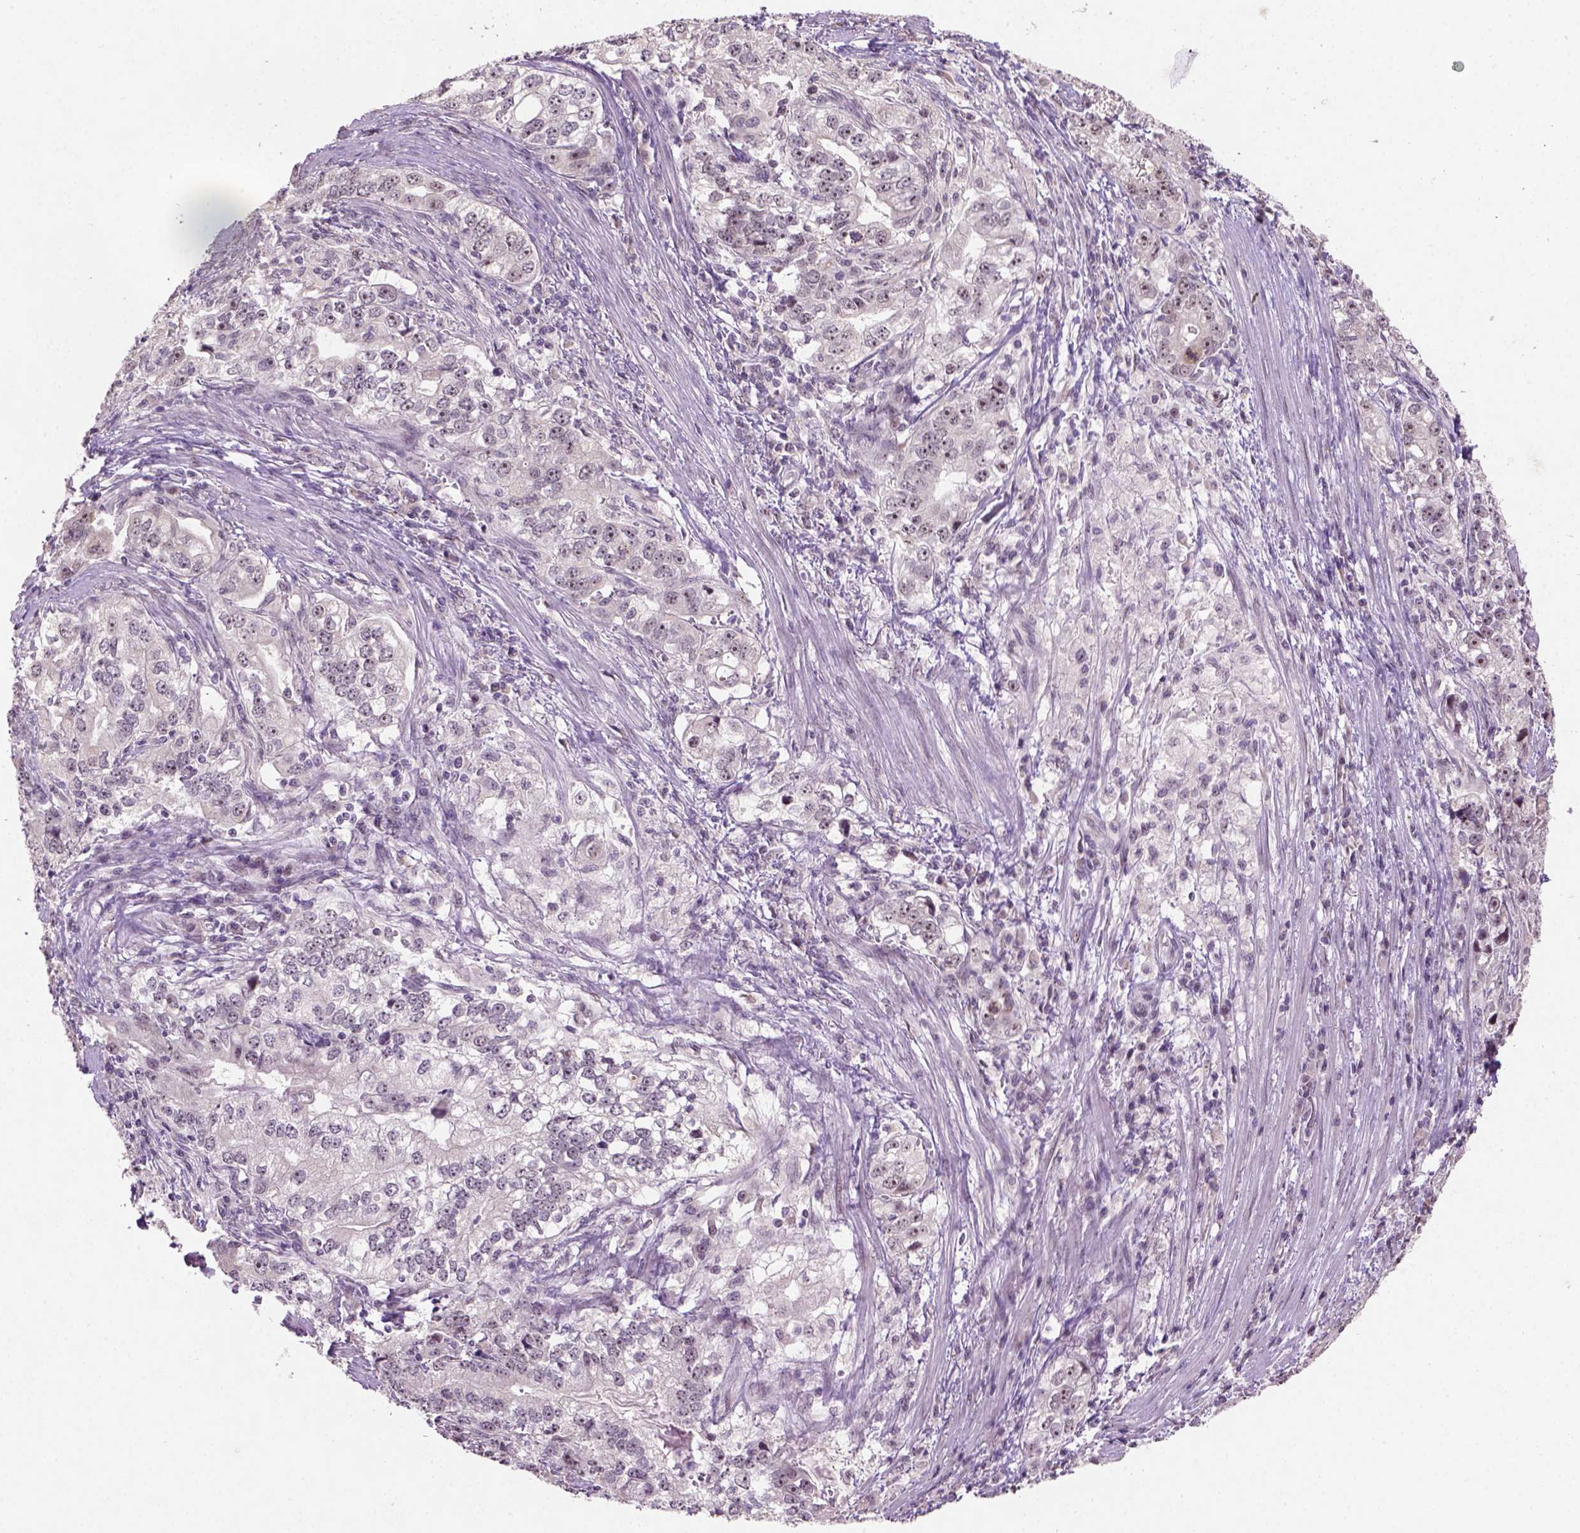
{"staining": {"intensity": "moderate", "quantity": "<25%", "location": "nuclear"}, "tissue": "stomach cancer", "cell_type": "Tumor cells", "image_type": "cancer", "snomed": [{"axis": "morphology", "description": "Adenocarcinoma, NOS"}, {"axis": "topography", "description": "Stomach, lower"}], "caption": "Human stomach cancer (adenocarcinoma) stained with a brown dye exhibits moderate nuclear positive expression in approximately <25% of tumor cells.", "gene": "DDX50", "patient": {"sex": "female", "age": 72}}